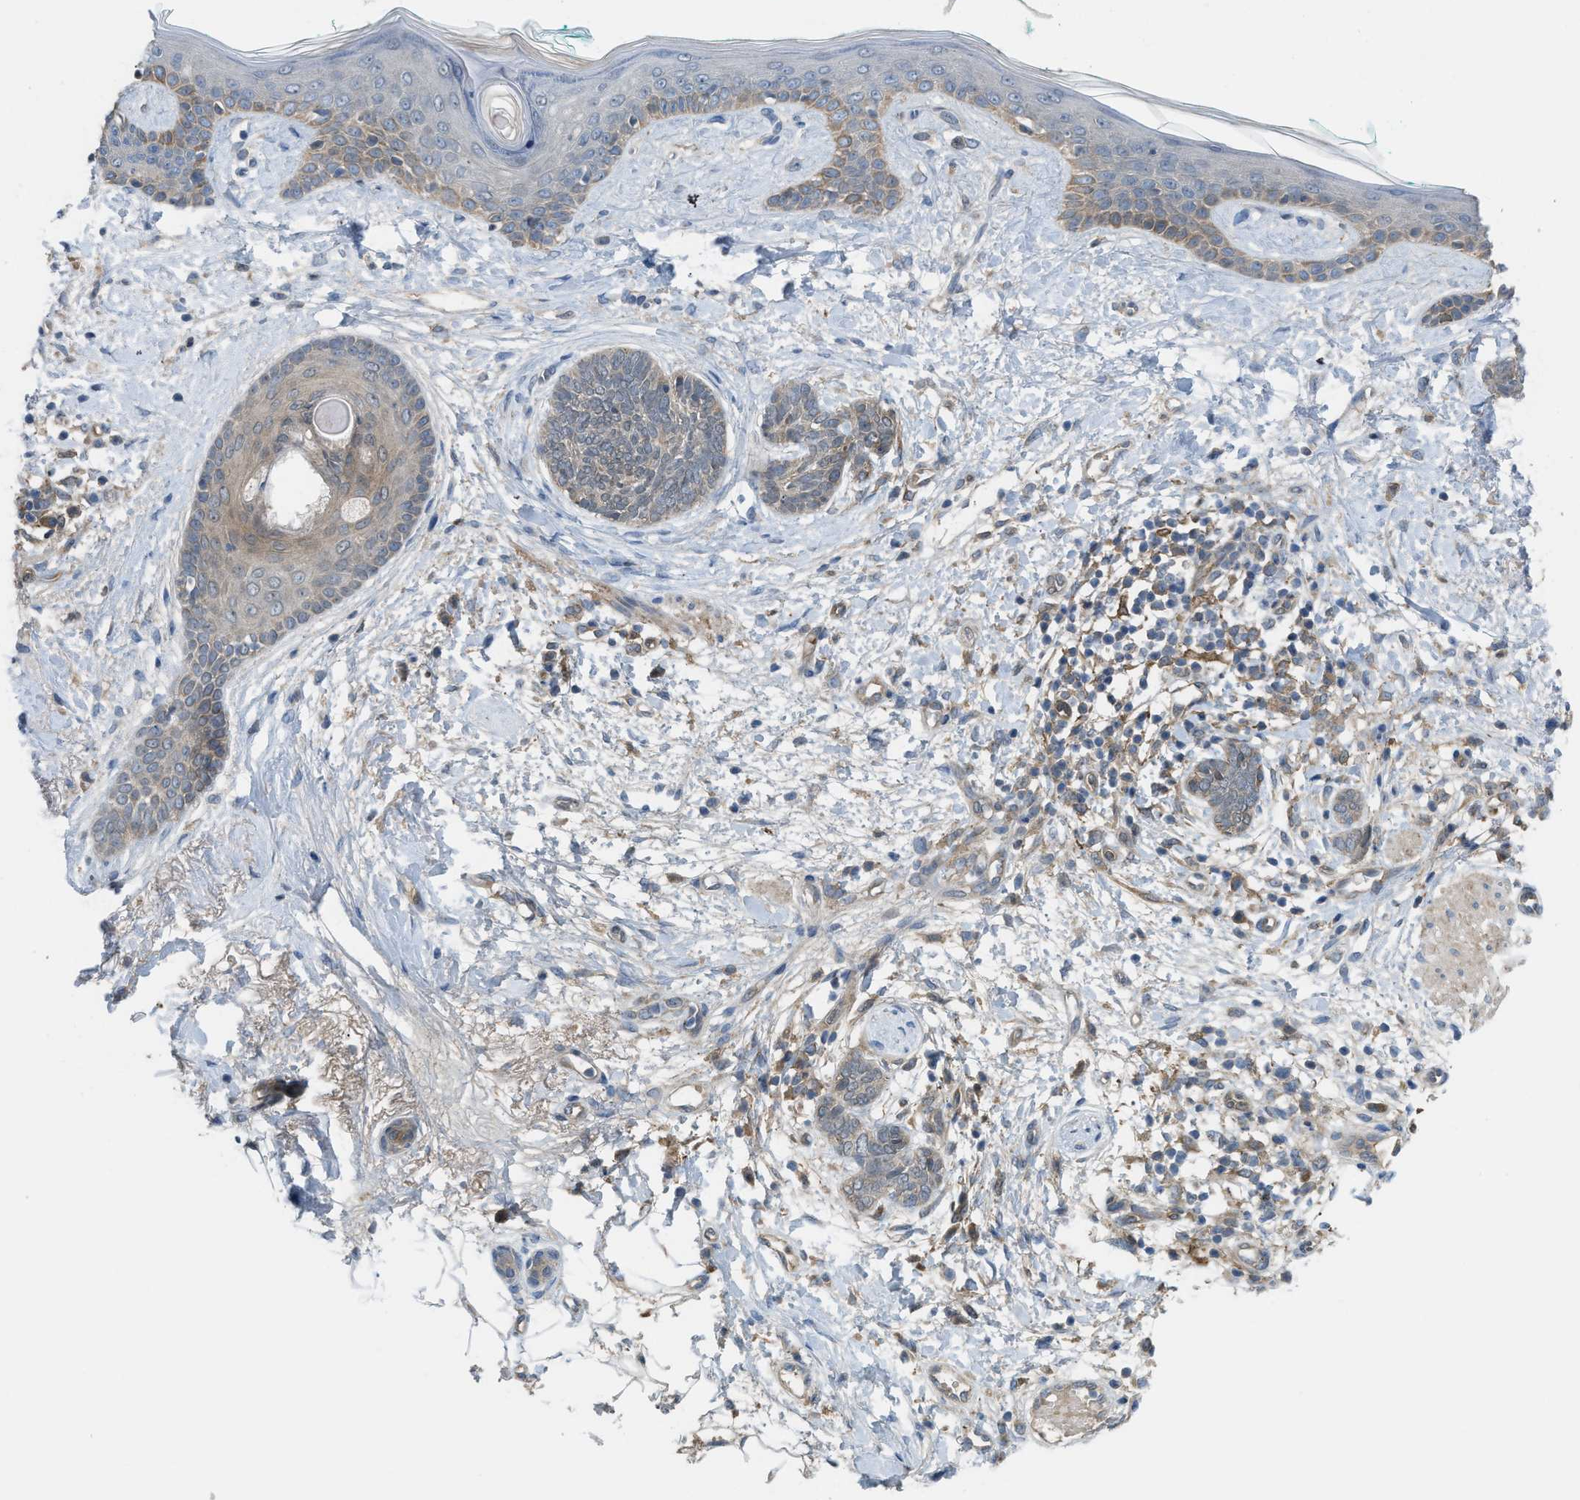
{"staining": {"intensity": "negative", "quantity": "none", "location": "none"}, "tissue": "skin cancer", "cell_type": "Tumor cells", "image_type": "cancer", "snomed": [{"axis": "morphology", "description": "Basal cell carcinoma"}, {"axis": "topography", "description": "Skin"}], "caption": "There is no significant positivity in tumor cells of skin cancer (basal cell carcinoma).", "gene": "BAZ2B", "patient": {"sex": "female", "age": 84}}